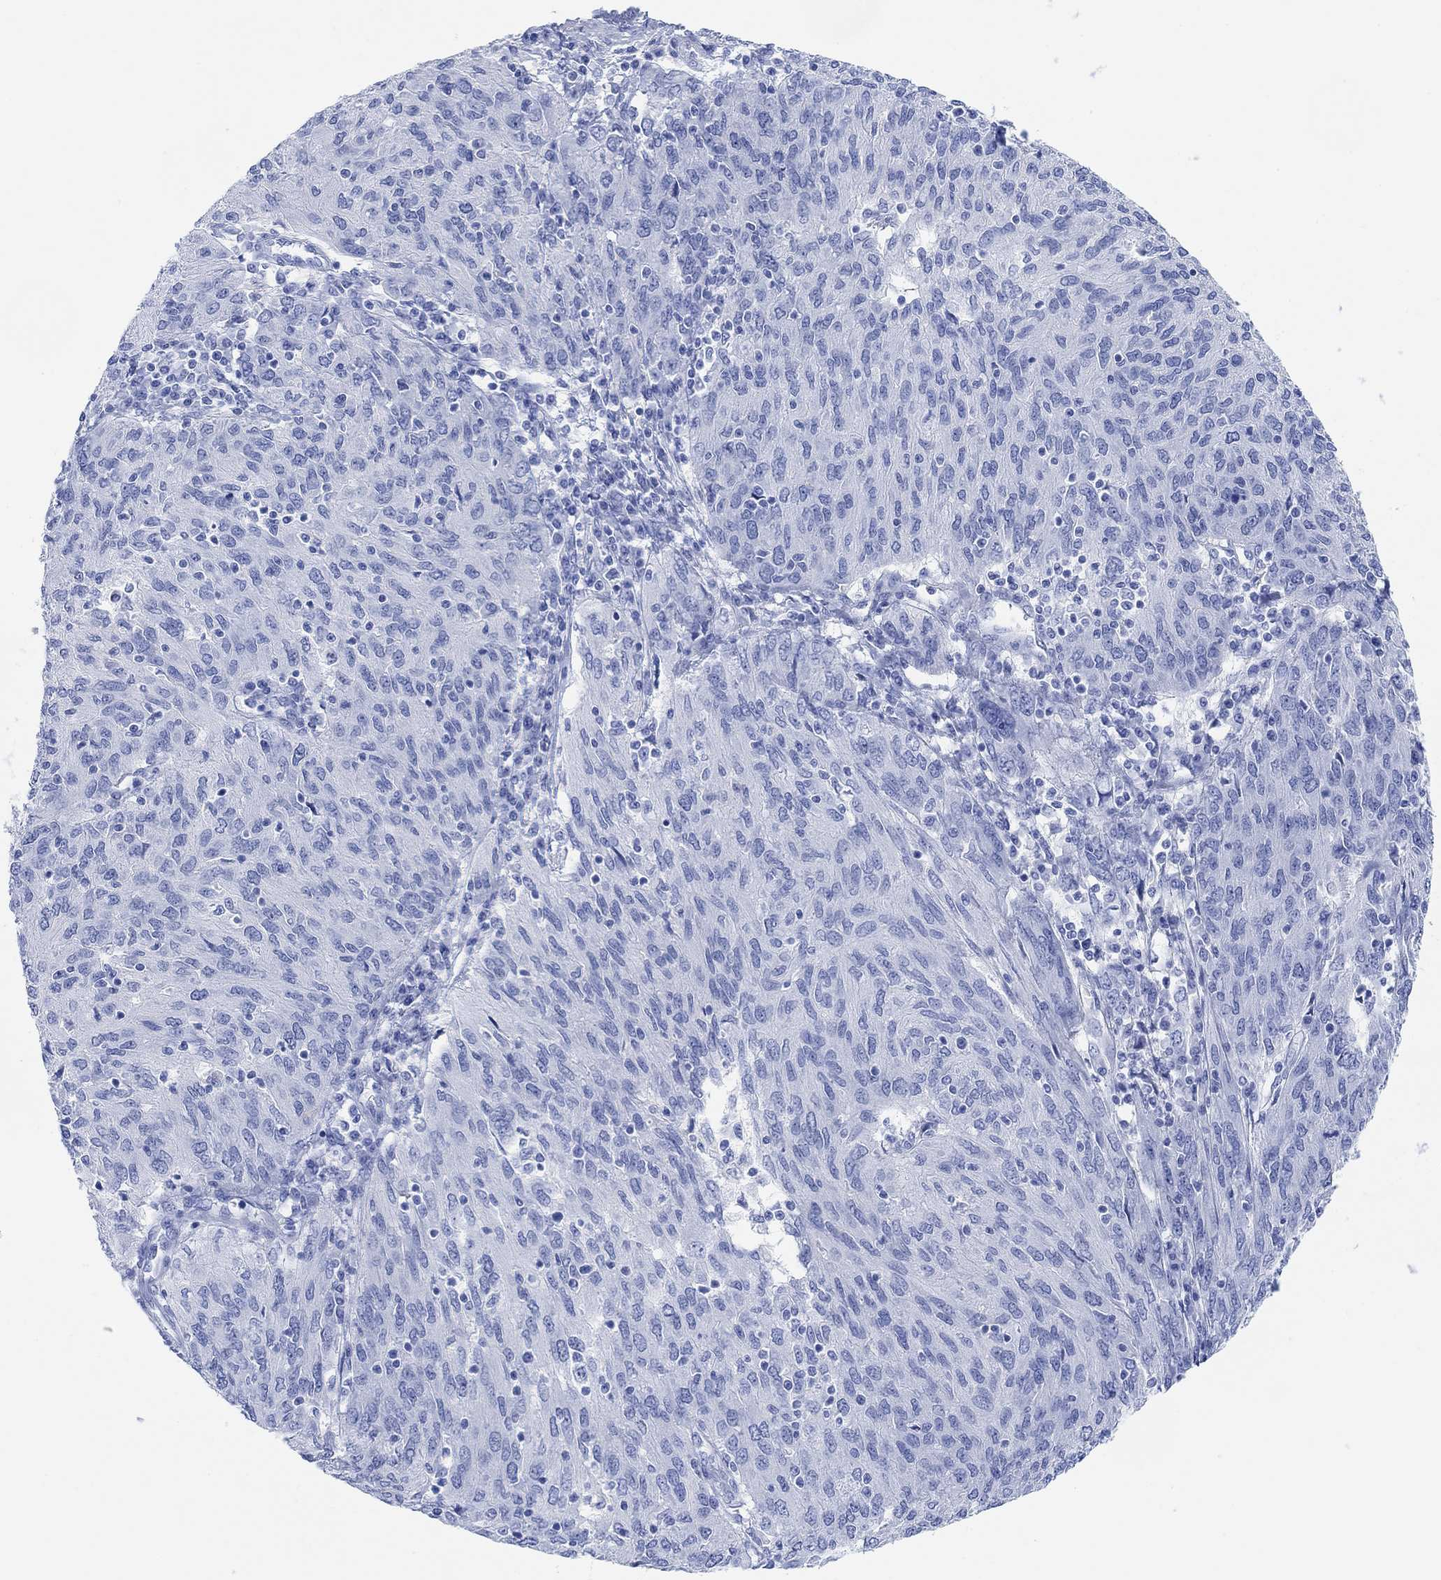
{"staining": {"intensity": "negative", "quantity": "none", "location": "none"}, "tissue": "ovarian cancer", "cell_type": "Tumor cells", "image_type": "cancer", "snomed": [{"axis": "morphology", "description": "Carcinoma, endometroid"}, {"axis": "topography", "description": "Ovary"}], "caption": "Endometroid carcinoma (ovarian) stained for a protein using IHC exhibits no expression tumor cells.", "gene": "ANKRD33", "patient": {"sex": "female", "age": 50}}